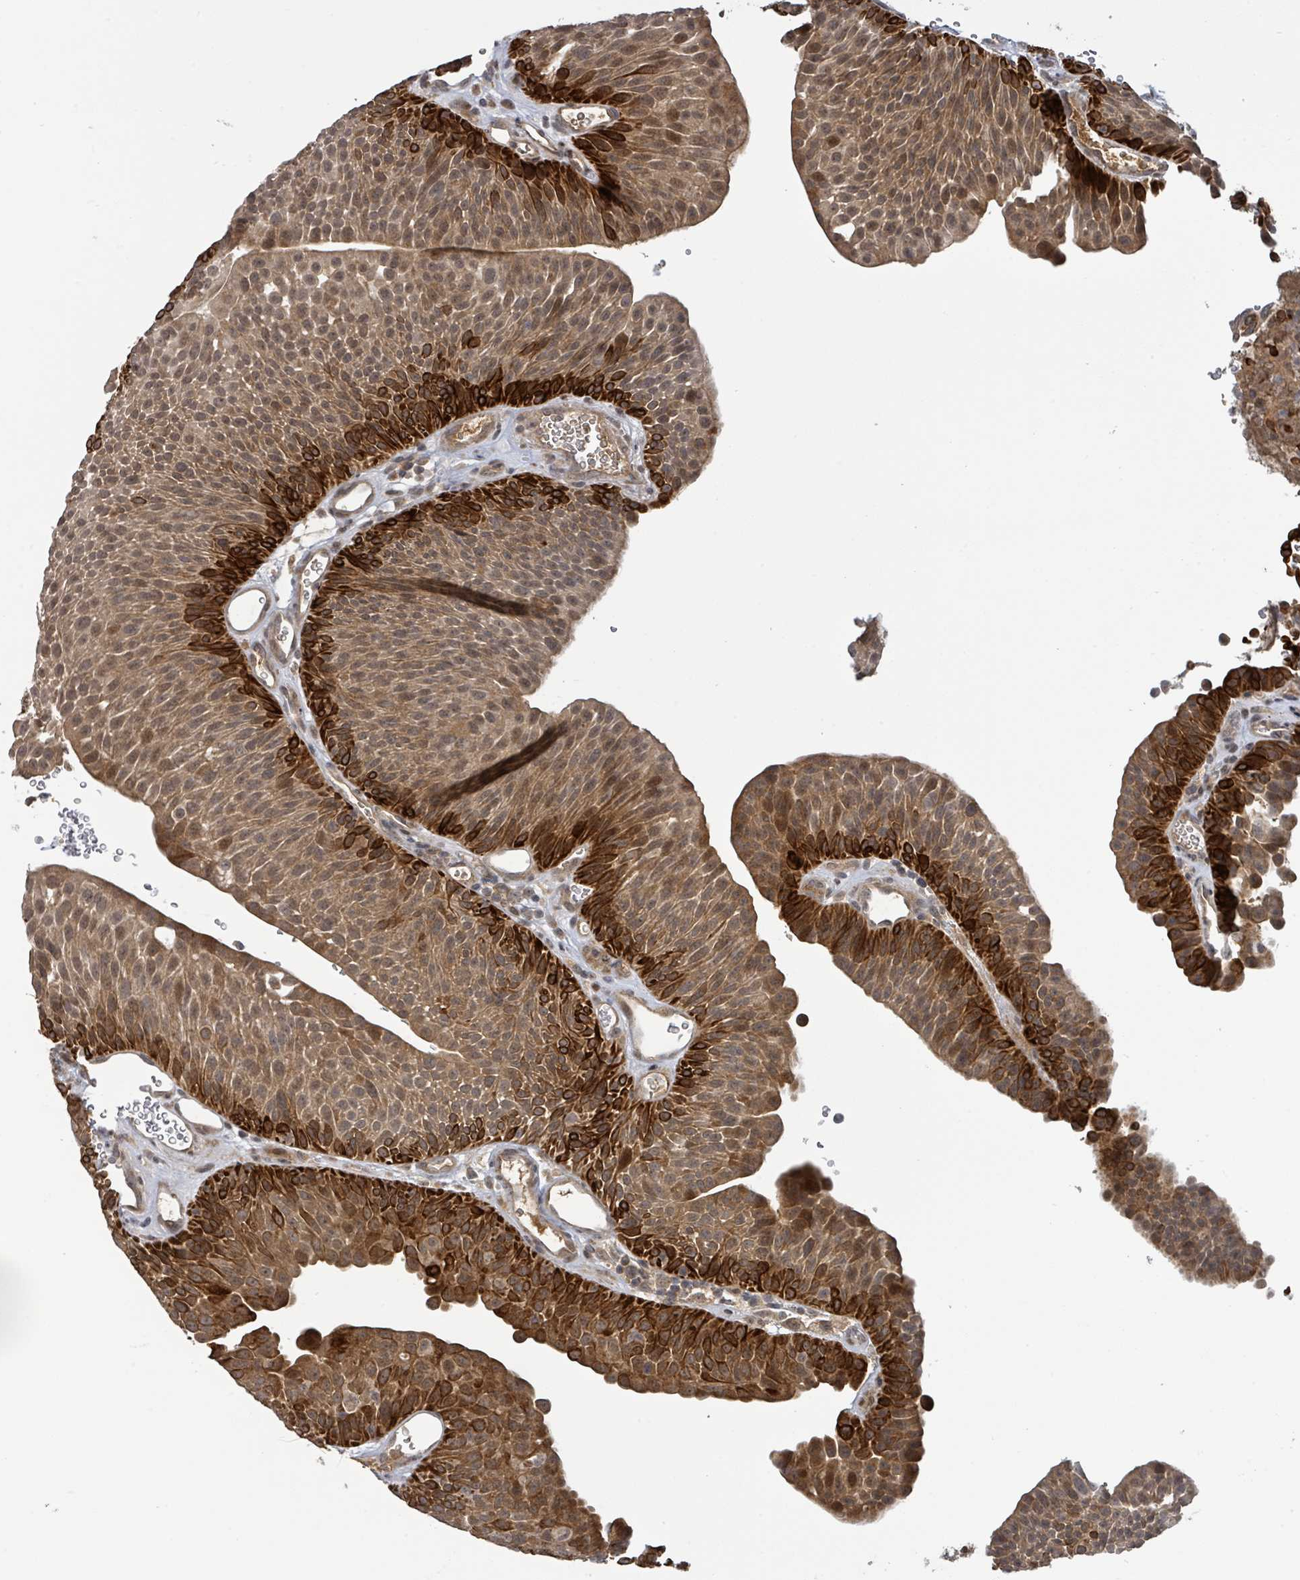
{"staining": {"intensity": "strong", "quantity": "<25%", "location": "cytoplasmic/membranous"}, "tissue": "urothelial cancer", "cell_type": "Tumor cells", "image_type": "cancer", "snomed": [{"axis": "morphology", "description": "Urothelial carcinoma, NOS"}, {"axis": "topography", "description": "Urinary bladder"}], "caption": "Brown immunohistochemical staining in urothelial cancer demonstrates strong cytoplasmic/membranous positivity in approximately <25% of tumor cells. (IHC, brightfield microscopy, high magnification).", "gene": "ITGA11", "patient": {"sex": "male", "age": 67}}